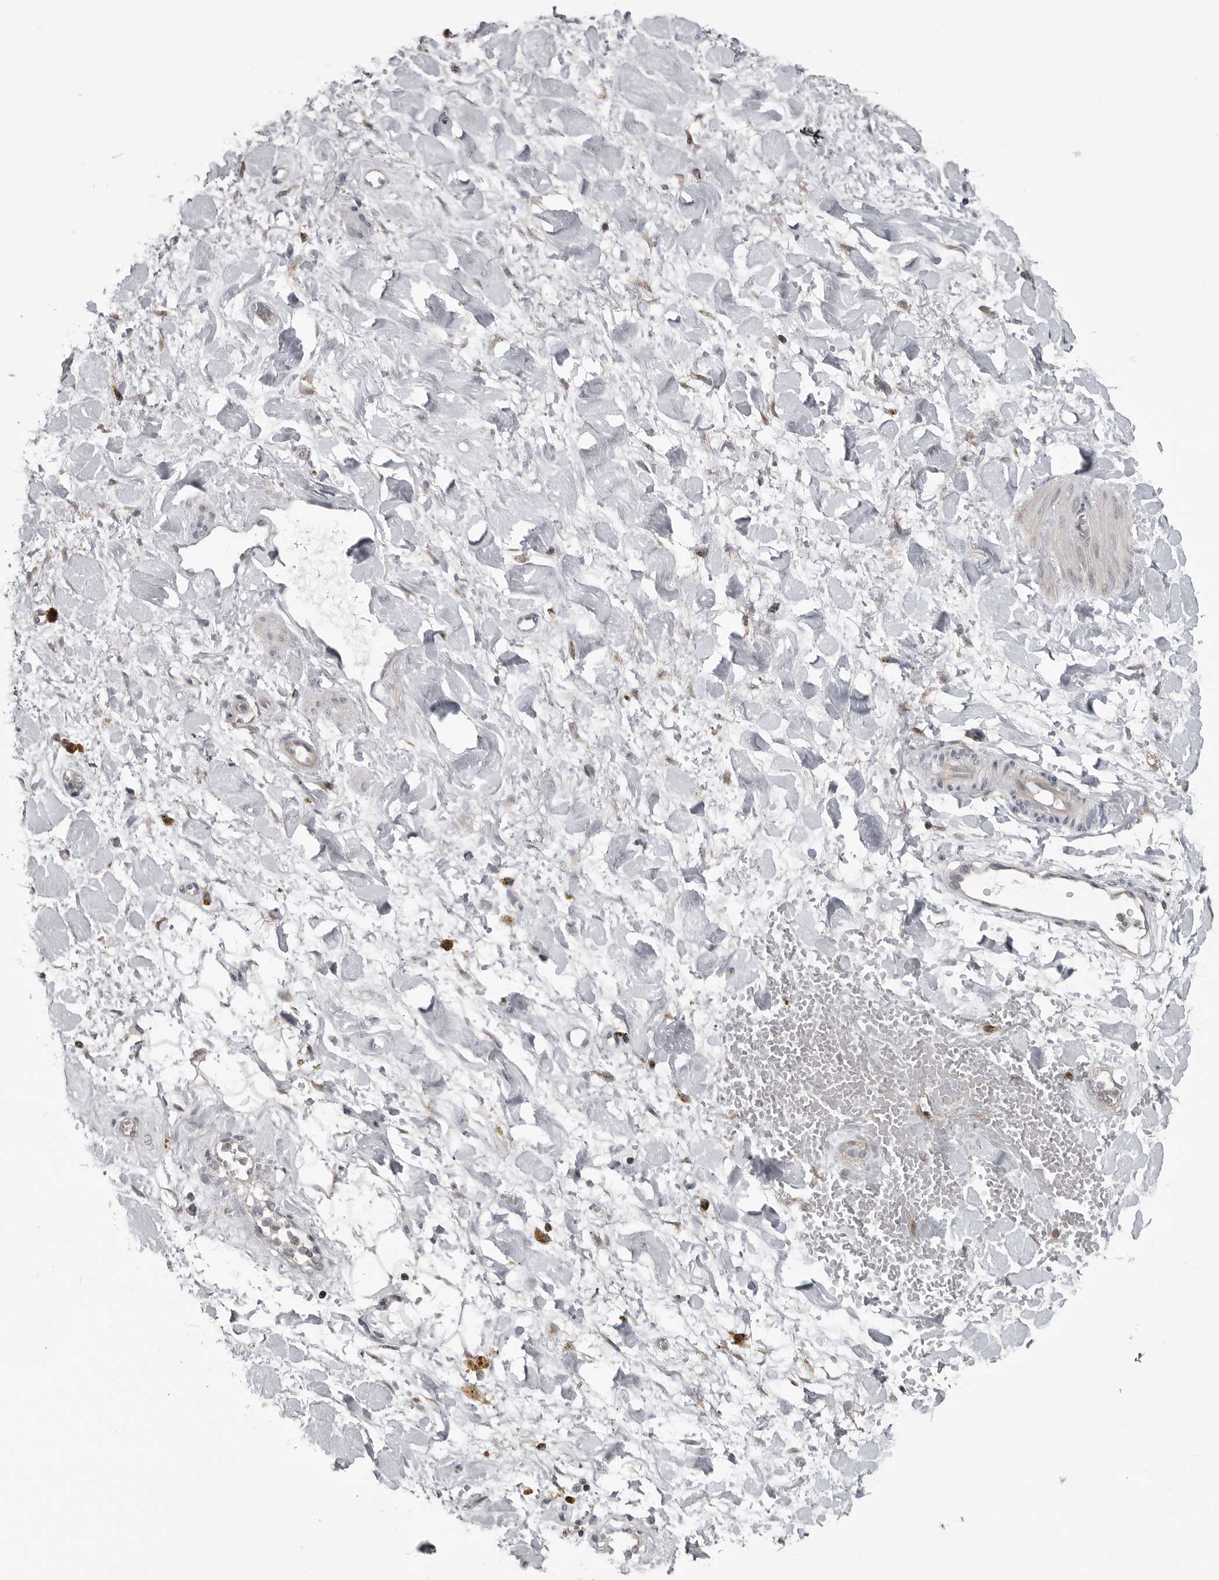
{"staining": {"intensity": "negative", "quantity": "none", "location": "none"}, "tissue": "adipose tissue", "cell_type": "Adipocytes", "image_type": "normal", "snomed": [{"axis": "morphology", "description": "Normal tissue, NOS"}, {"axis": "topography", "description": "Kidney"}, {"axis": "topography", "description": "Peripheral nerve tissue"}], "caption": "The photomicrograph demonstrates no significant staining in adipocytes of adipose tissue.", "gene": "MAPK13", "patient": {"sex": "male", "age": 7}}